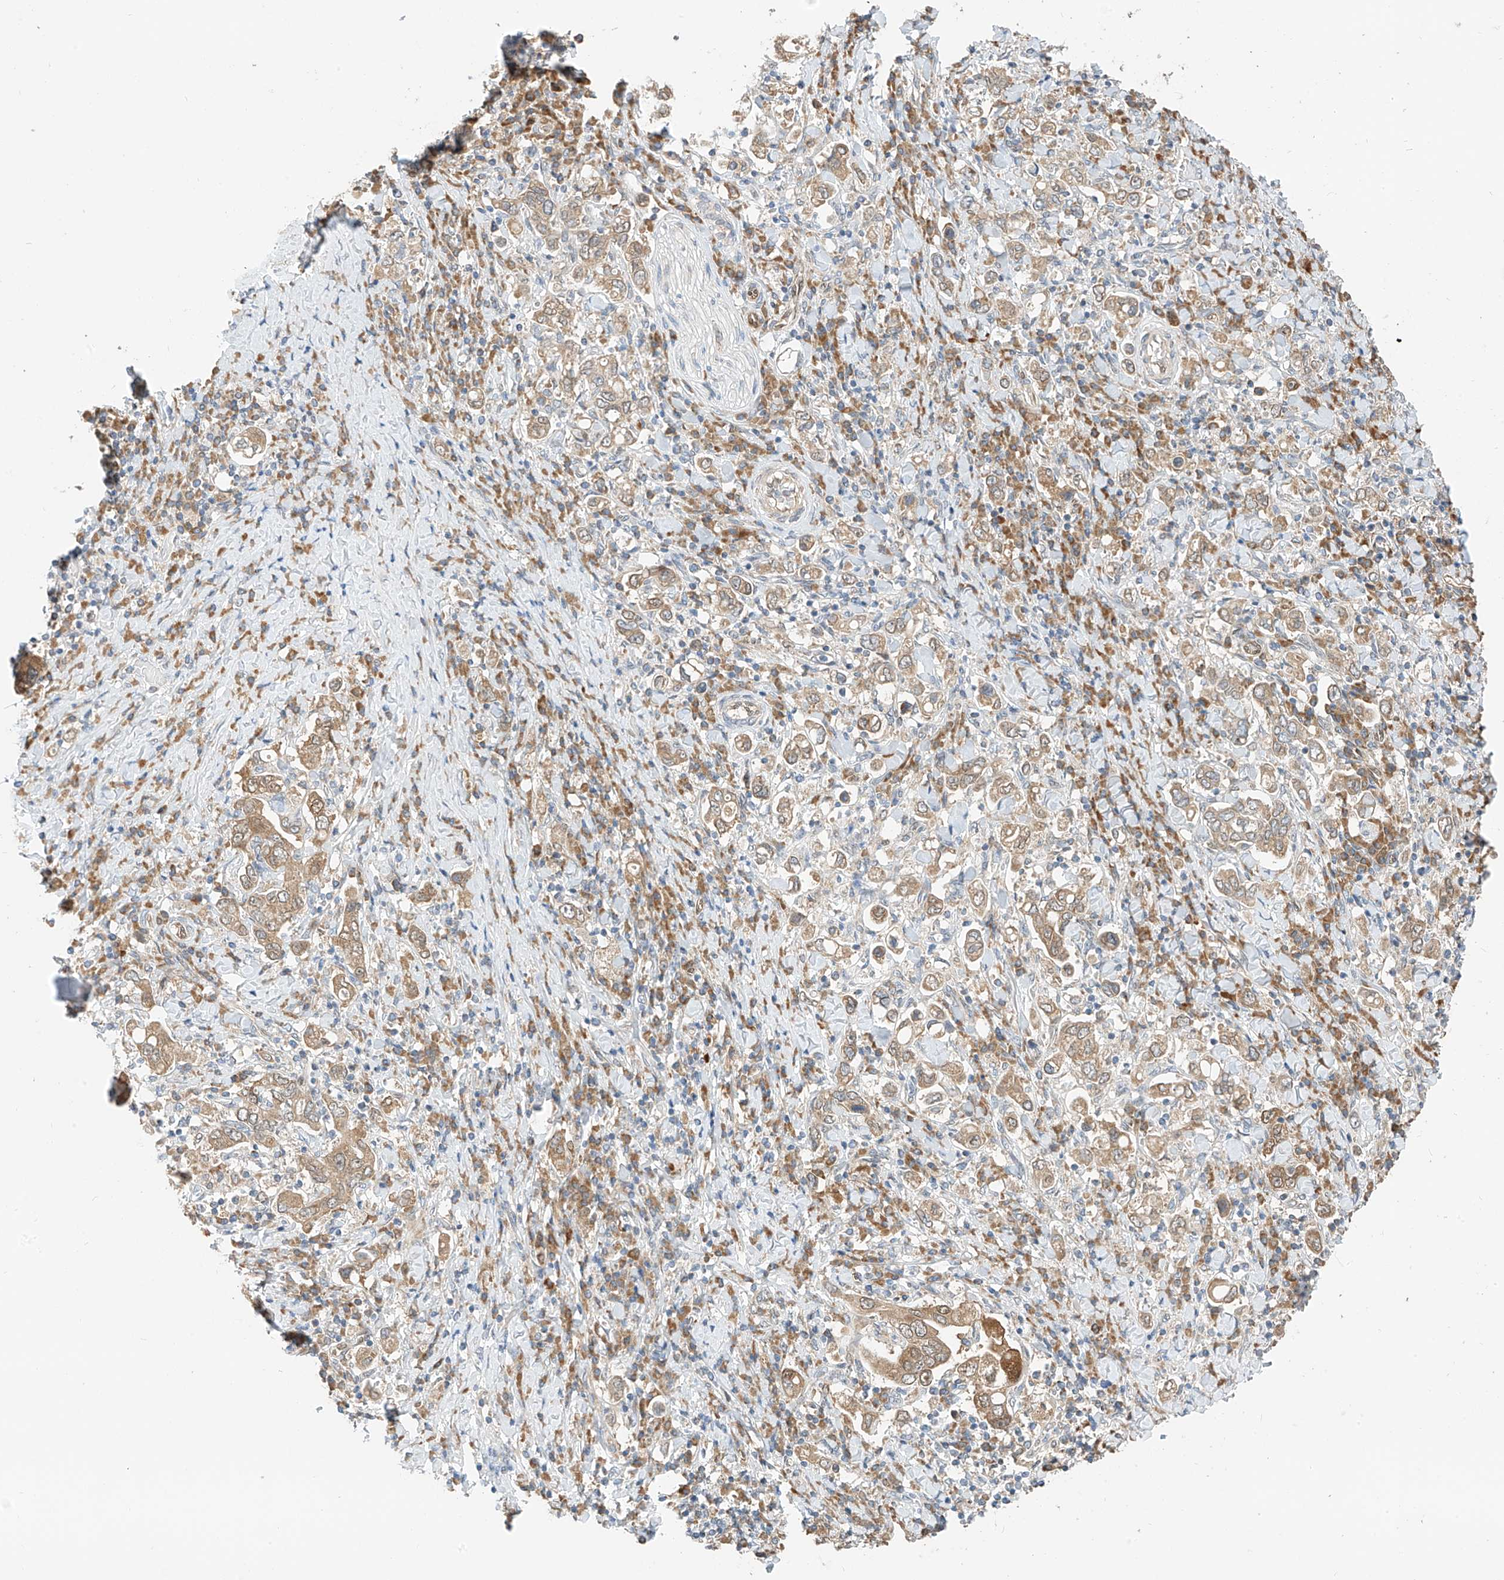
{"staining": {"intensity": "moderate", "quantity": ">75%", "location": "cytoplasmic/membranous"}, "tissue": "stomach cancer", "cell_type": "Tumor cells", "image_type": "cancer", "snomed": [{"axis": "morphology", "description": "Adenocarcinoma, NOS"}, {"axis": "topography", "description": "Stomach, upper"}], "caption": "Human adenocarcinoma (stomach) stained for a protein (brown) exhibits moderate cytoplasmic/membranous positive staining in approximately >75% of tumor cells.", "gene": "PPA2", "patient": {"sex": "male", "age": 62}}